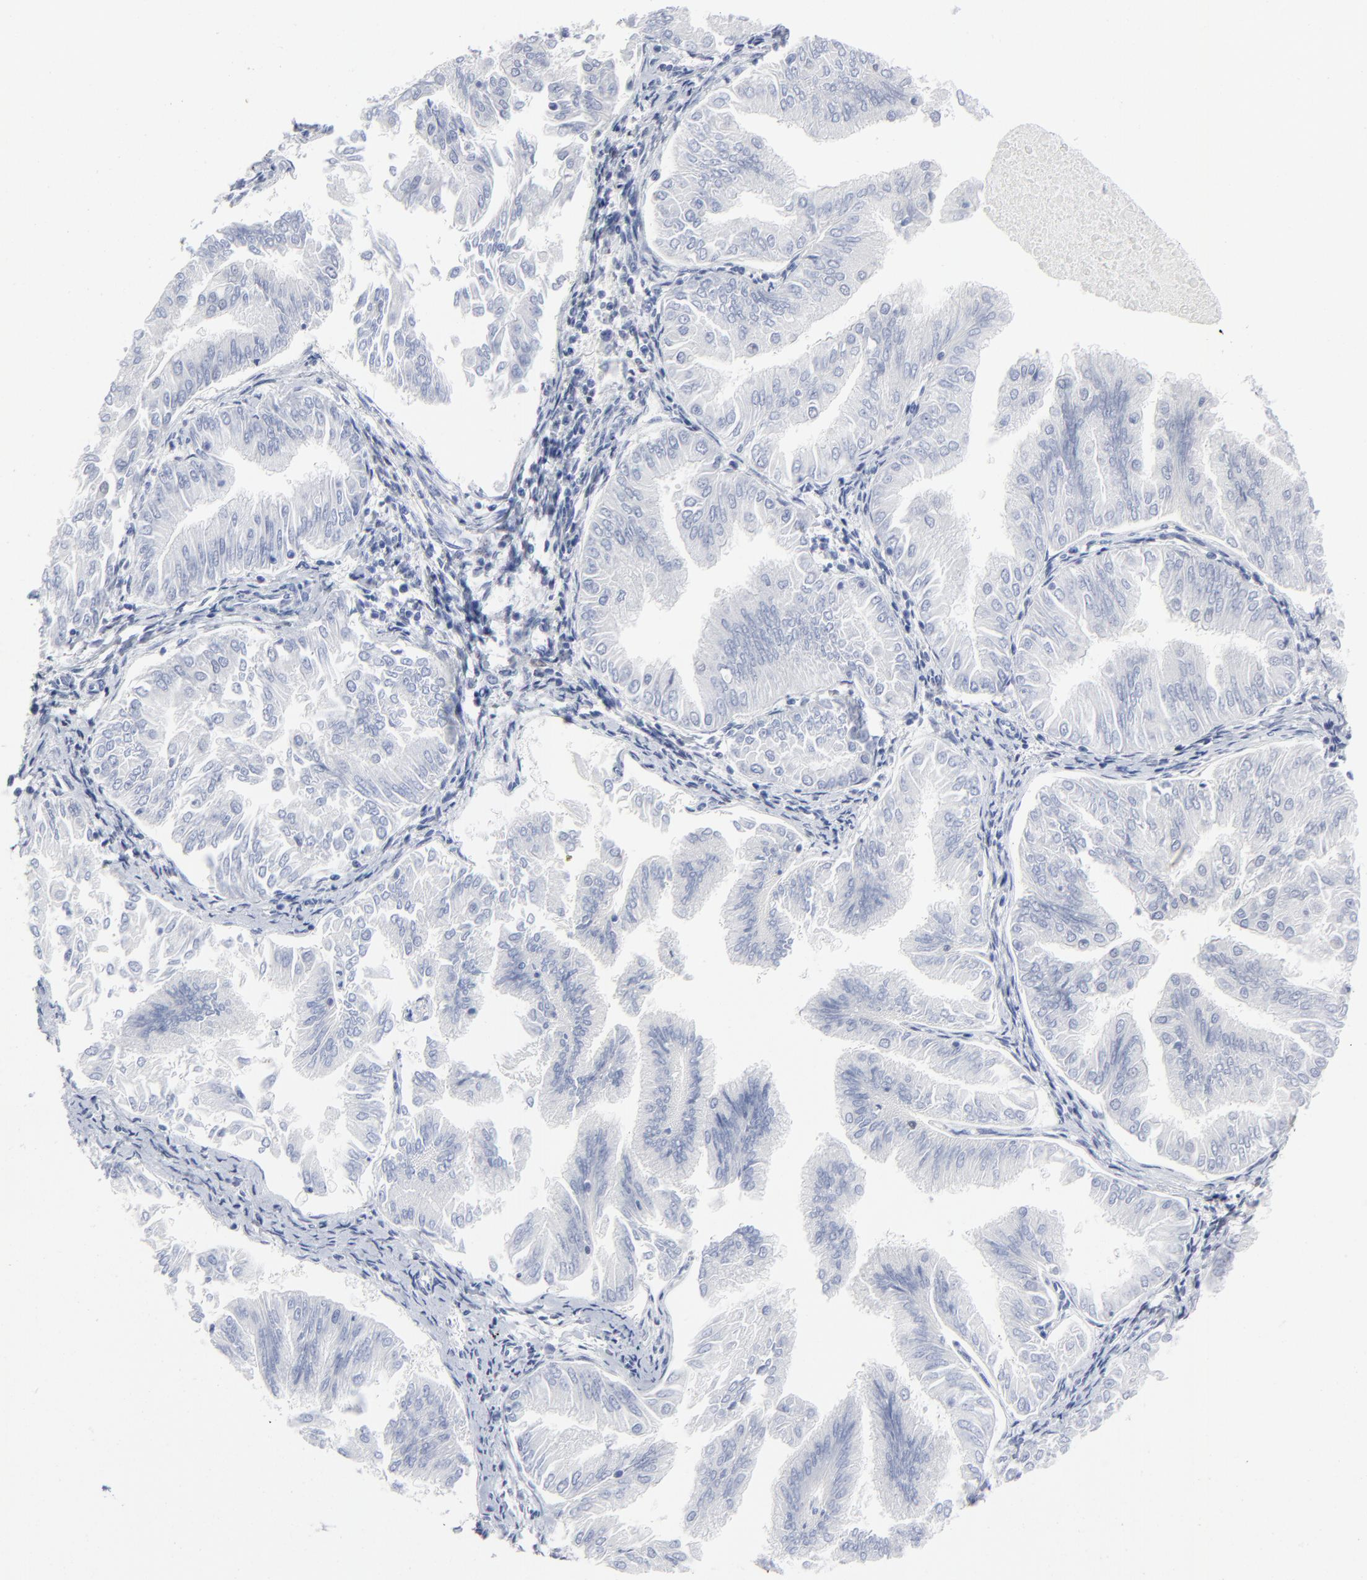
{"staining": {"intensity": "negative", "quantity": "none", "location": "none"}, "tissue": "endometrial cancer", "cell_type": "Tumor cells", "image_type": "cancer", "snomed": [{"axis": "morphology", "description": "Adenocarcinoma, NOS"}, {"axis": "topography", "description": "Endometrium"}], "caption": "Immunohistochemical staining of endometrial adenocarcinoma demonstrates no significant staining in tumor cells.", "gene": "JUN", "patient": {"sex": "female", "age": 53}}